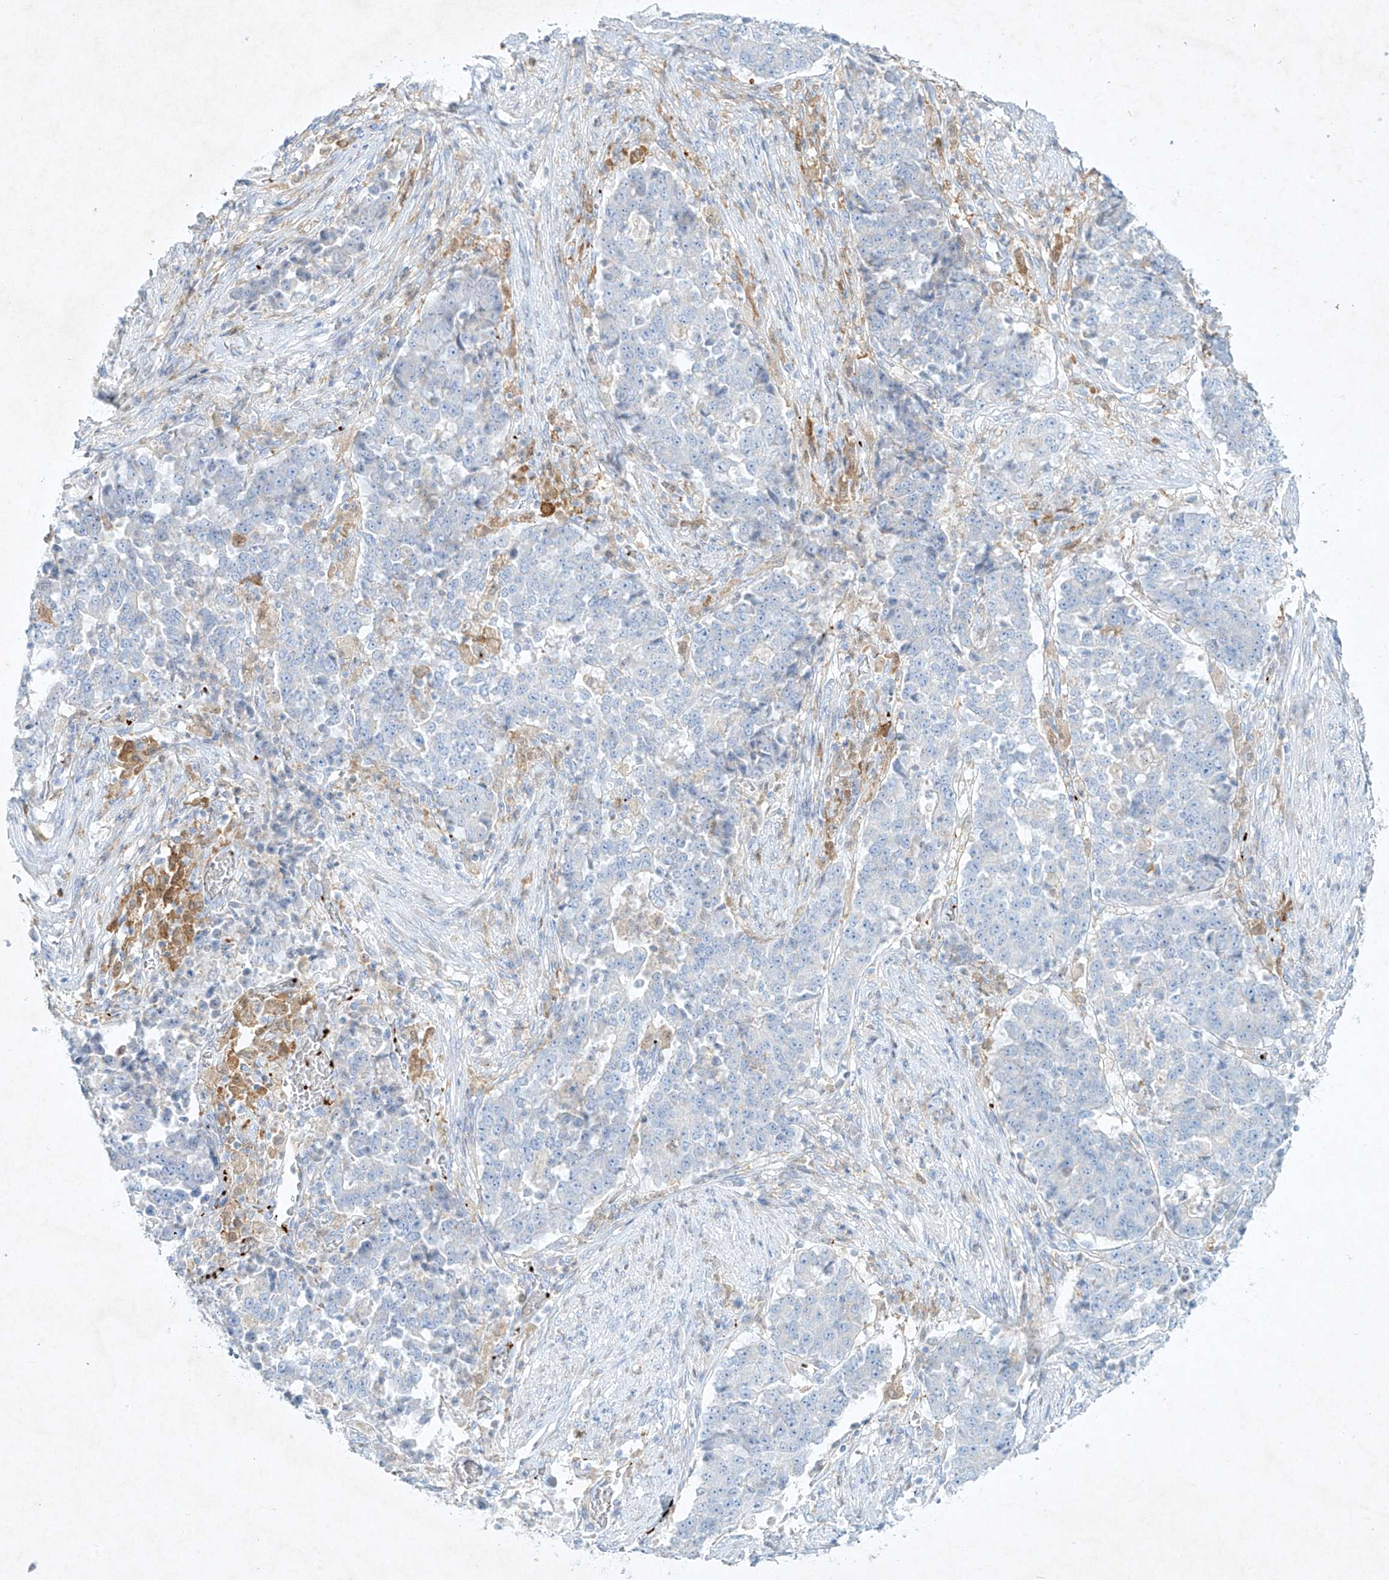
{"staining": {"intensity": "negative", "quantity": "none", "location": "none"}, "tissue": "stomach cancer", "cell_type": "Tumor cells", "image_type": "cancer", "snomed": [{"axis": "morphology", "description": "Adenocarcinoma, NOS"}, {"axis": "topography", "description": "Stomach"}], "caption": "Human adenocarcinoma (stomach) stained for a protein using immunohistochemistry (IHC) exhibits no expression in tumor cells.", "gene": "PLEK", "patient": {"sex": "male", "age": 59}}